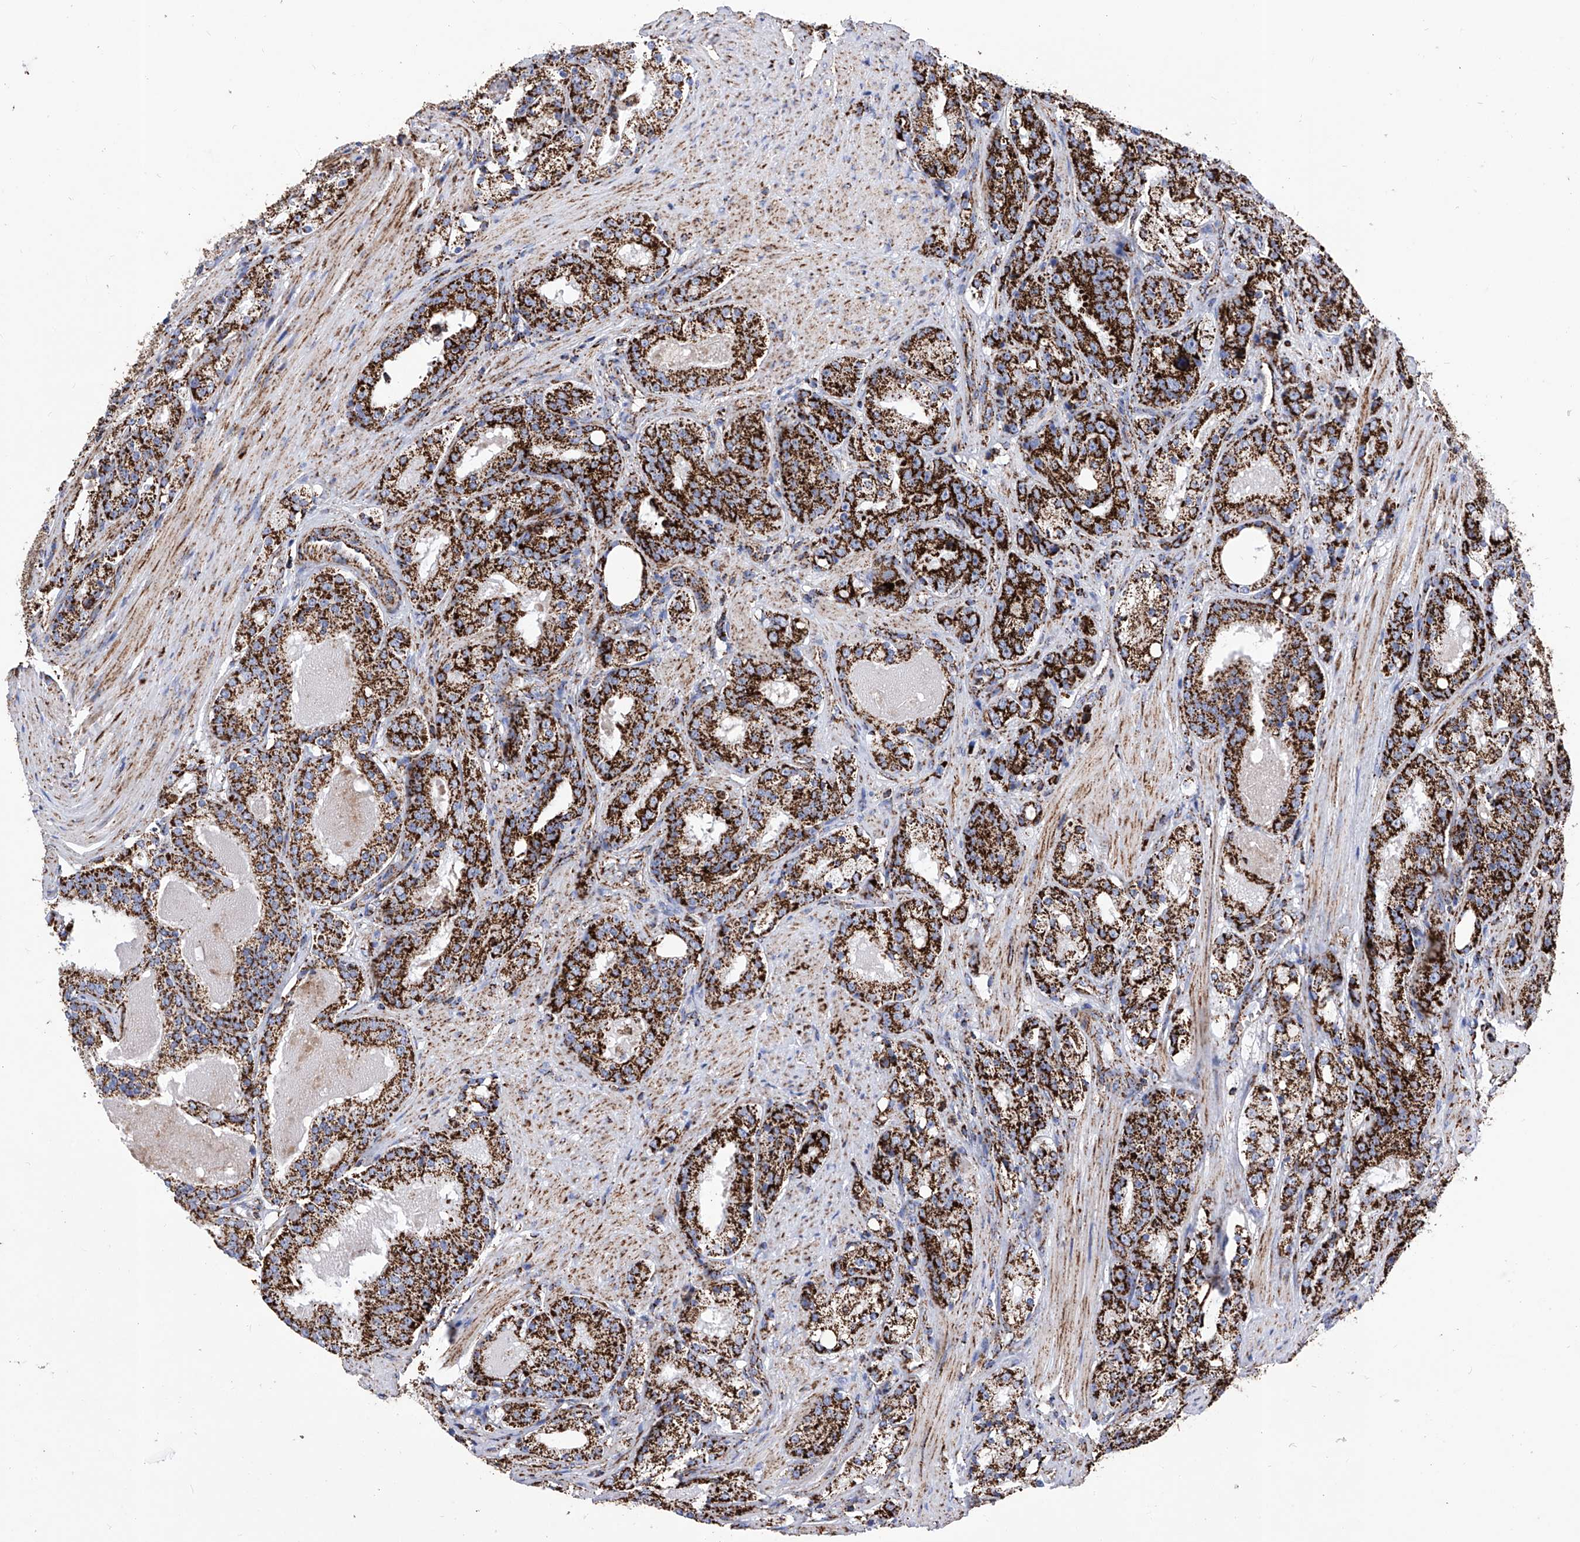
{"staining": {"intensity": "strong", "quantity": ">75%", "location": "cytoplasmic/membranous"}, "tissue": "prostate cancer", "cell_type": "Tumor cells", "image_type": "cancer", "snomed": [{"axis": "morphology", "description": "Adenocarcinoma, High grade"}, {"axis": "topography", "description": "Prostate"}], "caption": "This image reveals IHC staining of prostate adenocarcinoma (high-grade), with high strong cytoplasmic/membranous staining in about >75% of tumor cells.", "gene": "ATP5PF", "patient": {"sex": "male", "age": 60}}